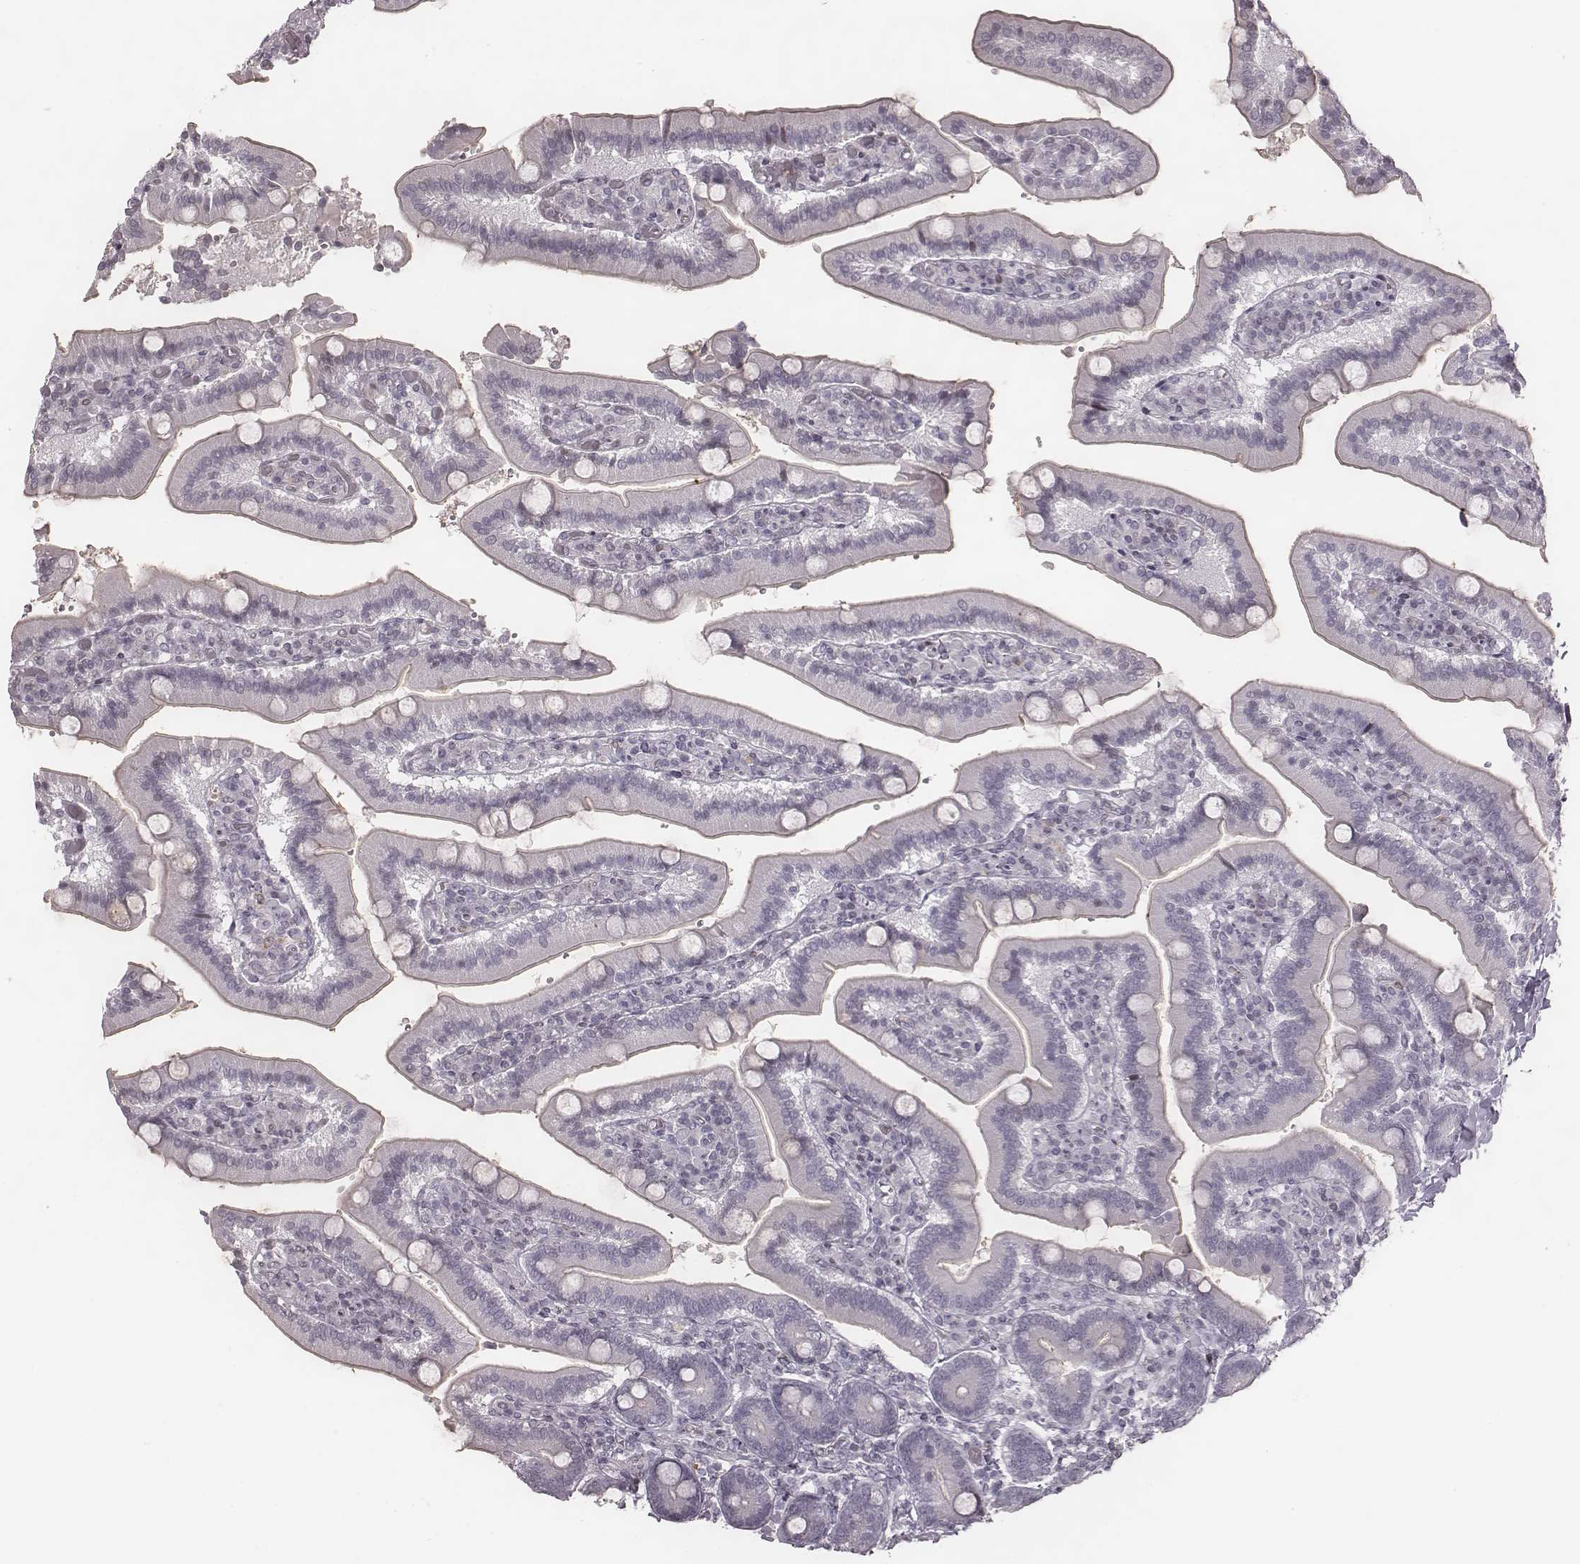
{"staining": {"intensity": "negative", "quantity": "none", "location": "none"}, "tissue": "duodenum", "cell_type": "Glandular cells", "image_type": "normal", "snomed": [{"axis": "morphology", "description": "Normal tissue, NOS"}, {"axis": "topography", "description": "Duodenum"}], "caption": "Immunohistochemistry of unremarkable human duodenum reveals no staining in glandular cells.", "gene": "NDC1", "patient": {"sex": "female", "age": 62}}